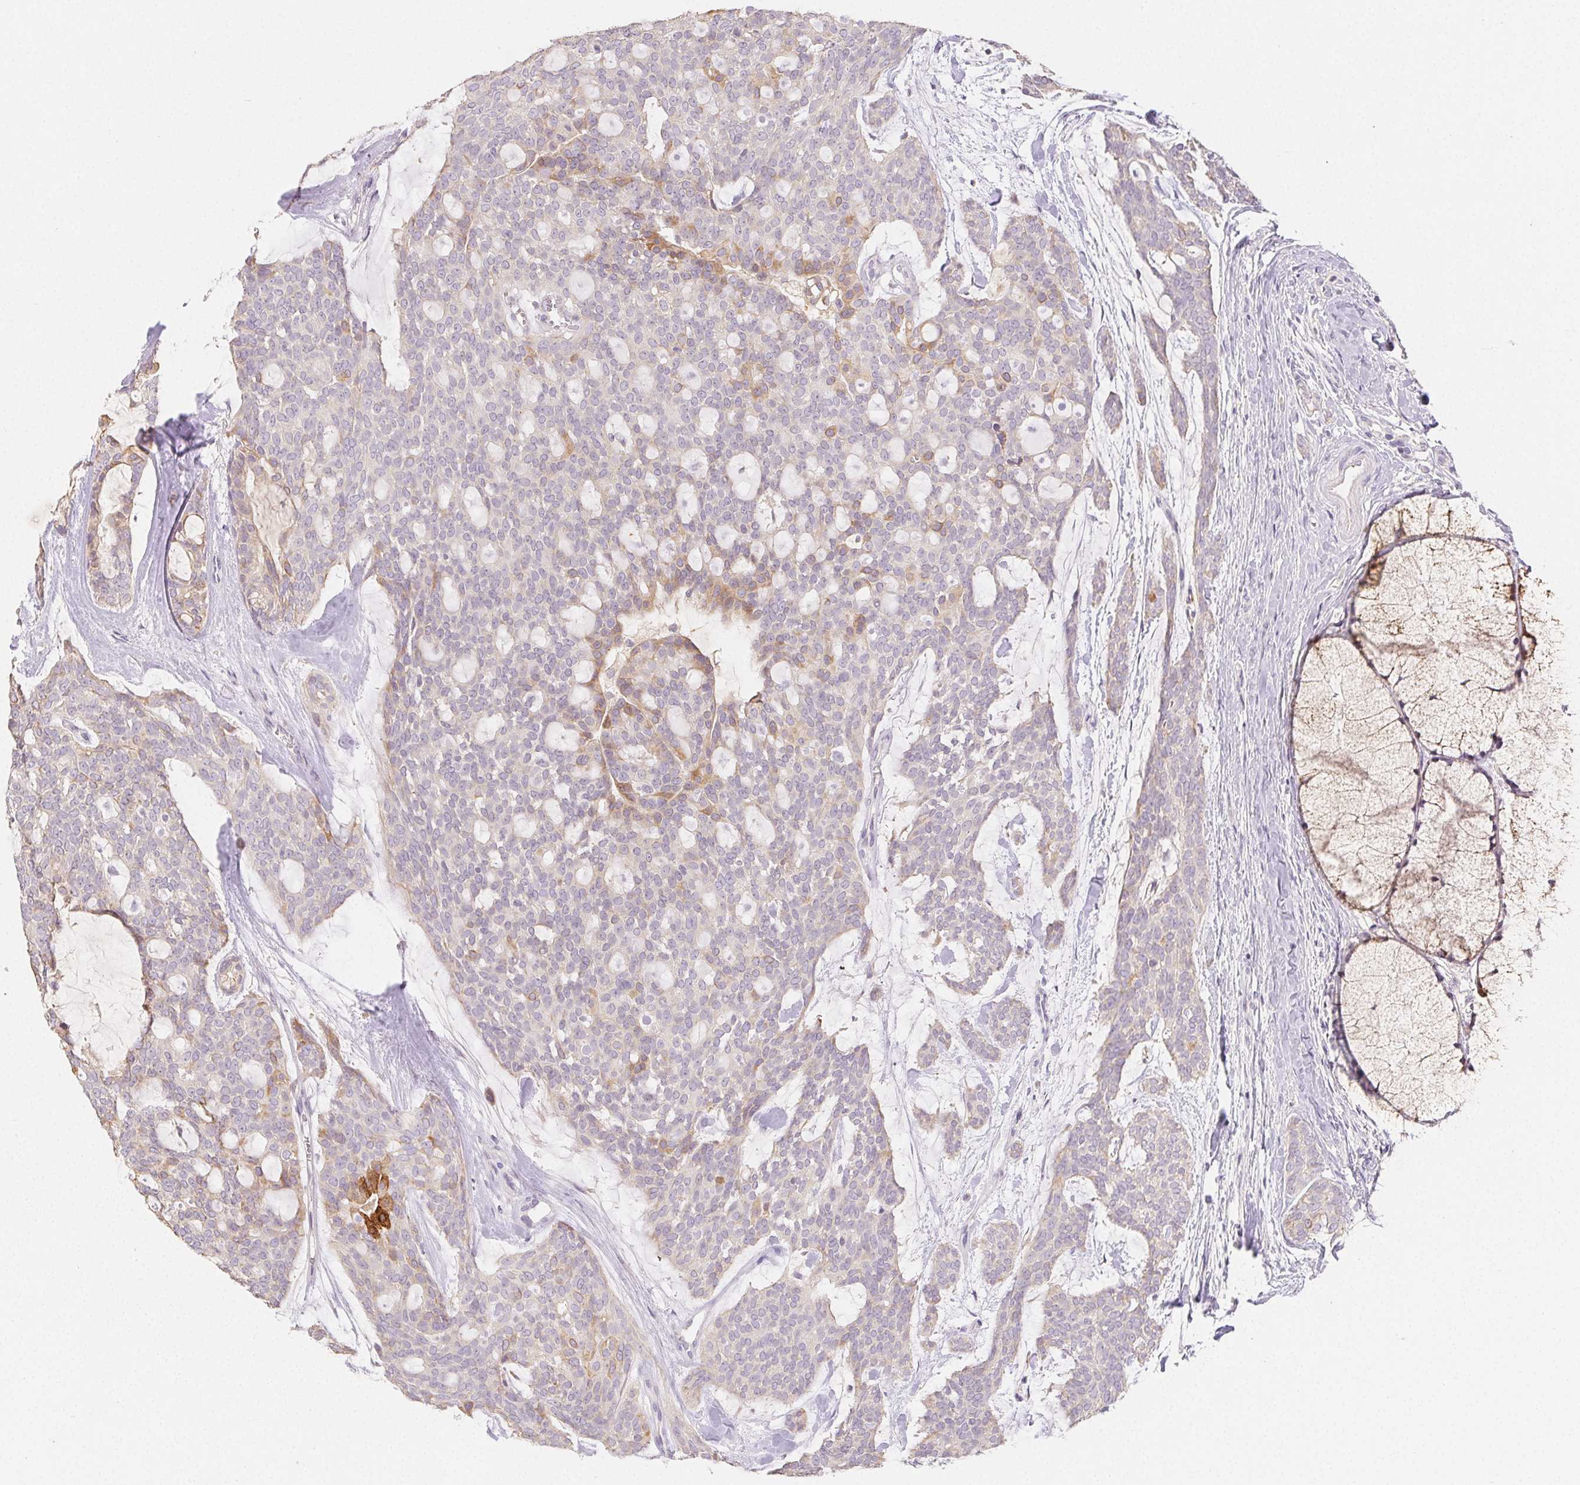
{"staining": {"intensity": "moderate", "quantity": "<25%", "location": "cytoplasmic/membranous"}, "tissue": "head and neck cancer", "cell_type": "Tumor cells", "image_type": "cancer", "snomed": [{"axis": "morphology", "description": "Adenocarcinoma, NOS"}, {"axis": "topography", "description": "Head-Neck"}], "caption": "Immunohistochemical staining of human head and neck cancer reveals low levels of moderate cytoplasmic/membranous positivity in about <25% of tumor cells.", "gene": "ACVR1B", "patient": {"sex": "male", "age": 66}}